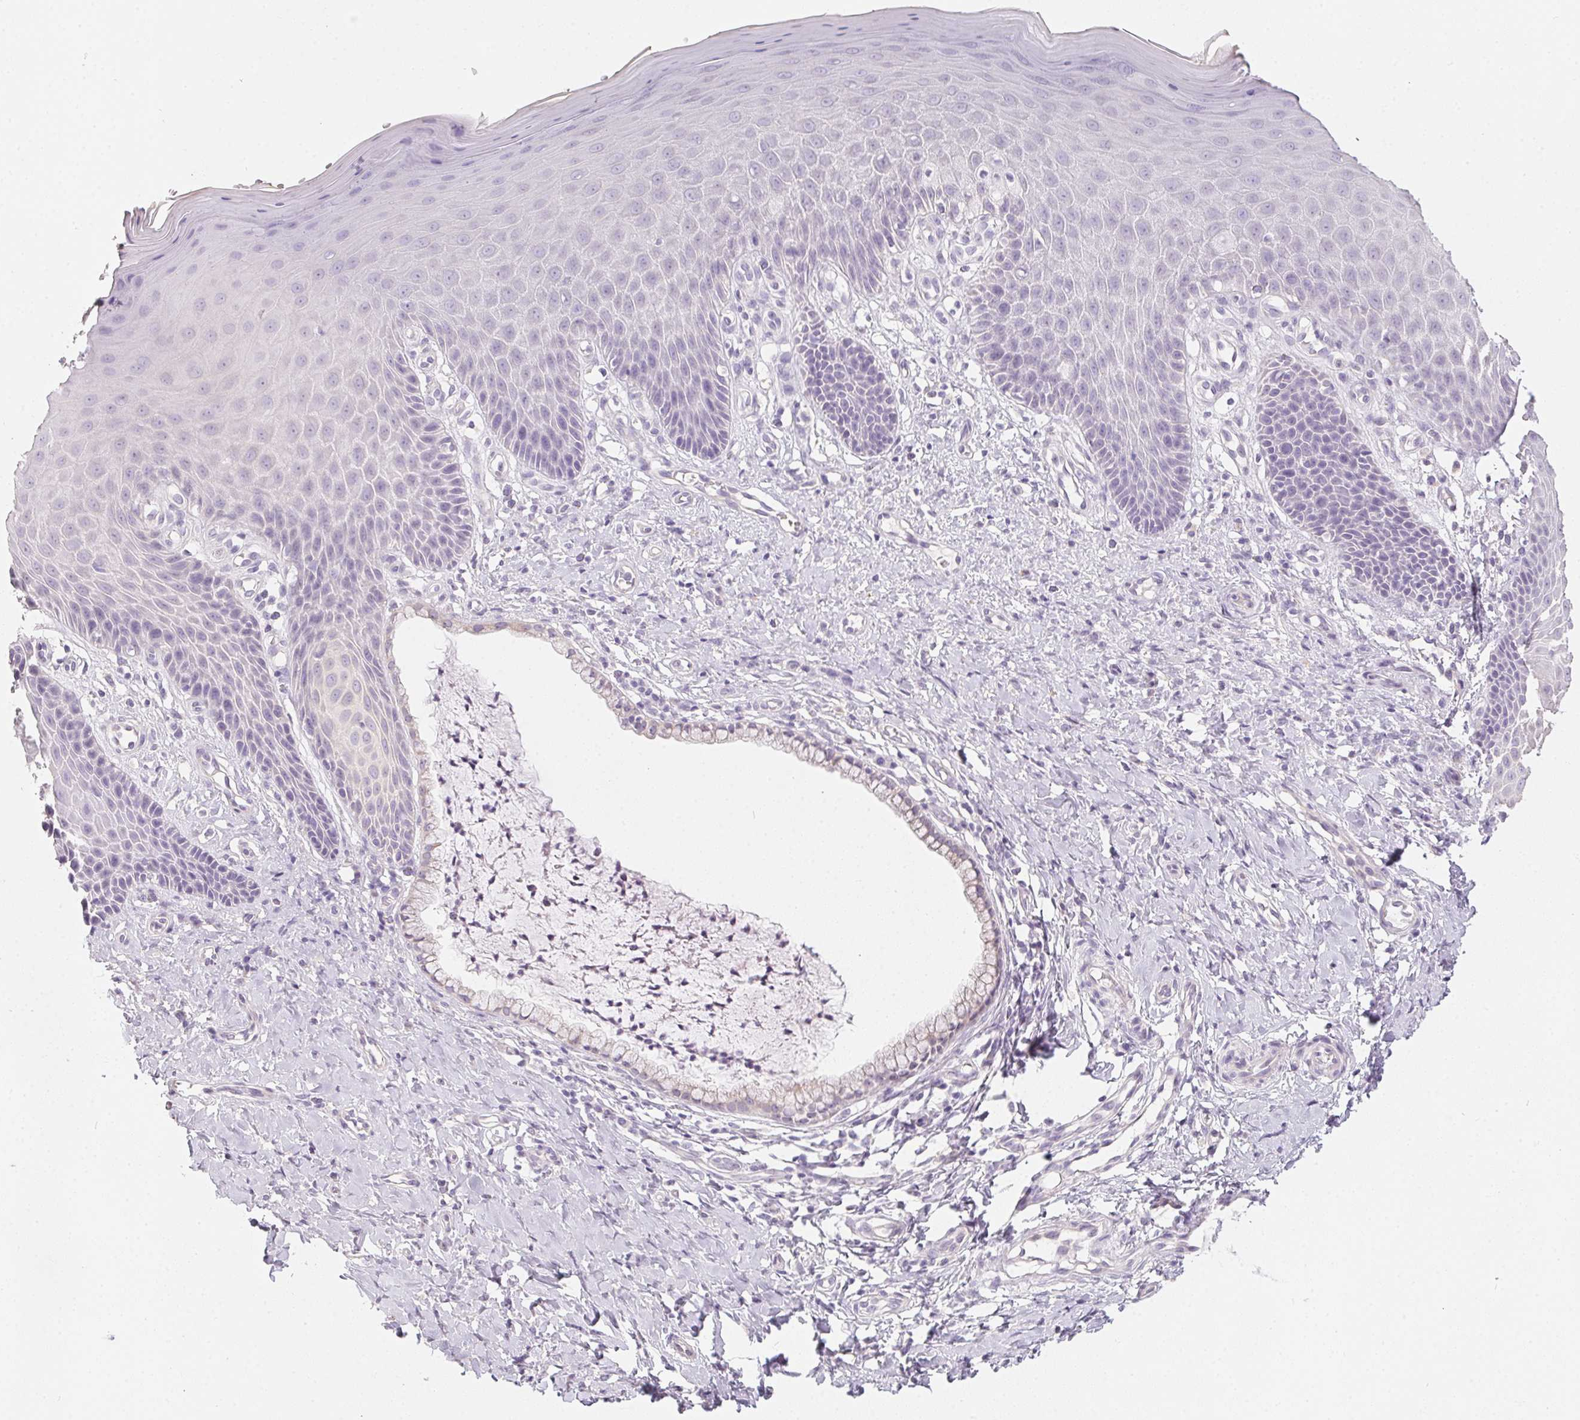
{"staining": {"intensity": "negative", "quantity": "none", "location": "none"}, "tissue": "vagina", "cell_type": "Squamous epithelial cells", "image_type": "normal", "snomed": [{"axis": "morphology", "description": "Normal tissue, NOS"}, {"axis": "topography", "description": "Vagina"}], "caption": "Immunohistochemistry micrograph of unremarkable vagina: vagina stained with DAB reveals no significant protein staining in squamous epithelial cells.", "gene": "CTCFL", "patient": {"sex": "female", "age": 83}}